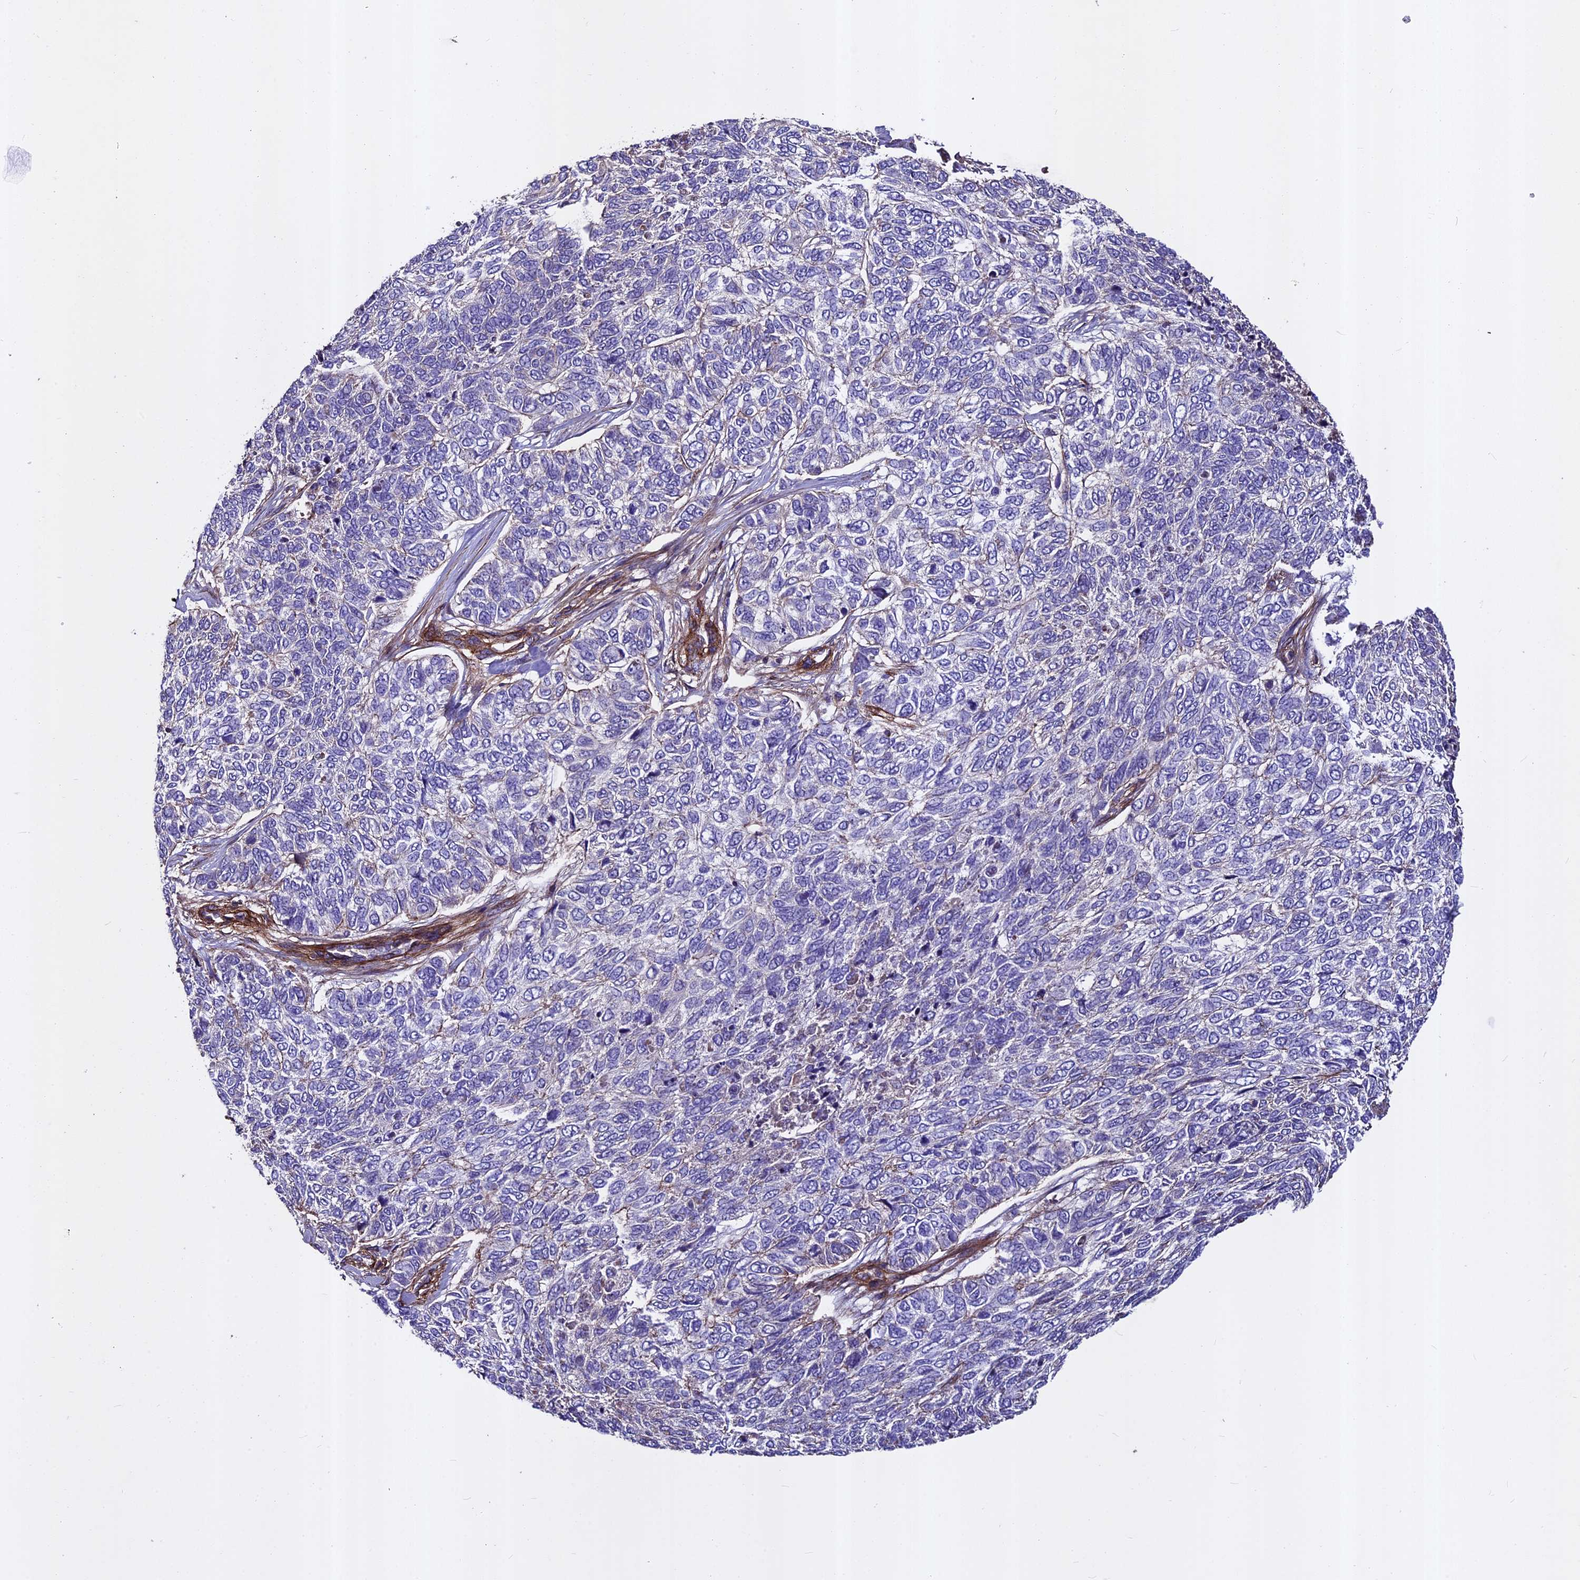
{"staining": {"intensity": "negative", "quantity": "none", "location": "none"}, "tissue": "skin cancer", "cell_type": "Tumor cells", "image_type": "cancer", "snomed": [{"axis": "morphology", "description": "Basal cell carcinoma"}, {"axis": "topography", "description": "Skin"}], "caption": "There is no significant staining in tumor cells of skin cancer (basal cell carcinoma).", "gene": "EVA1B", "patient": {"sex": "female", "age": 65}}